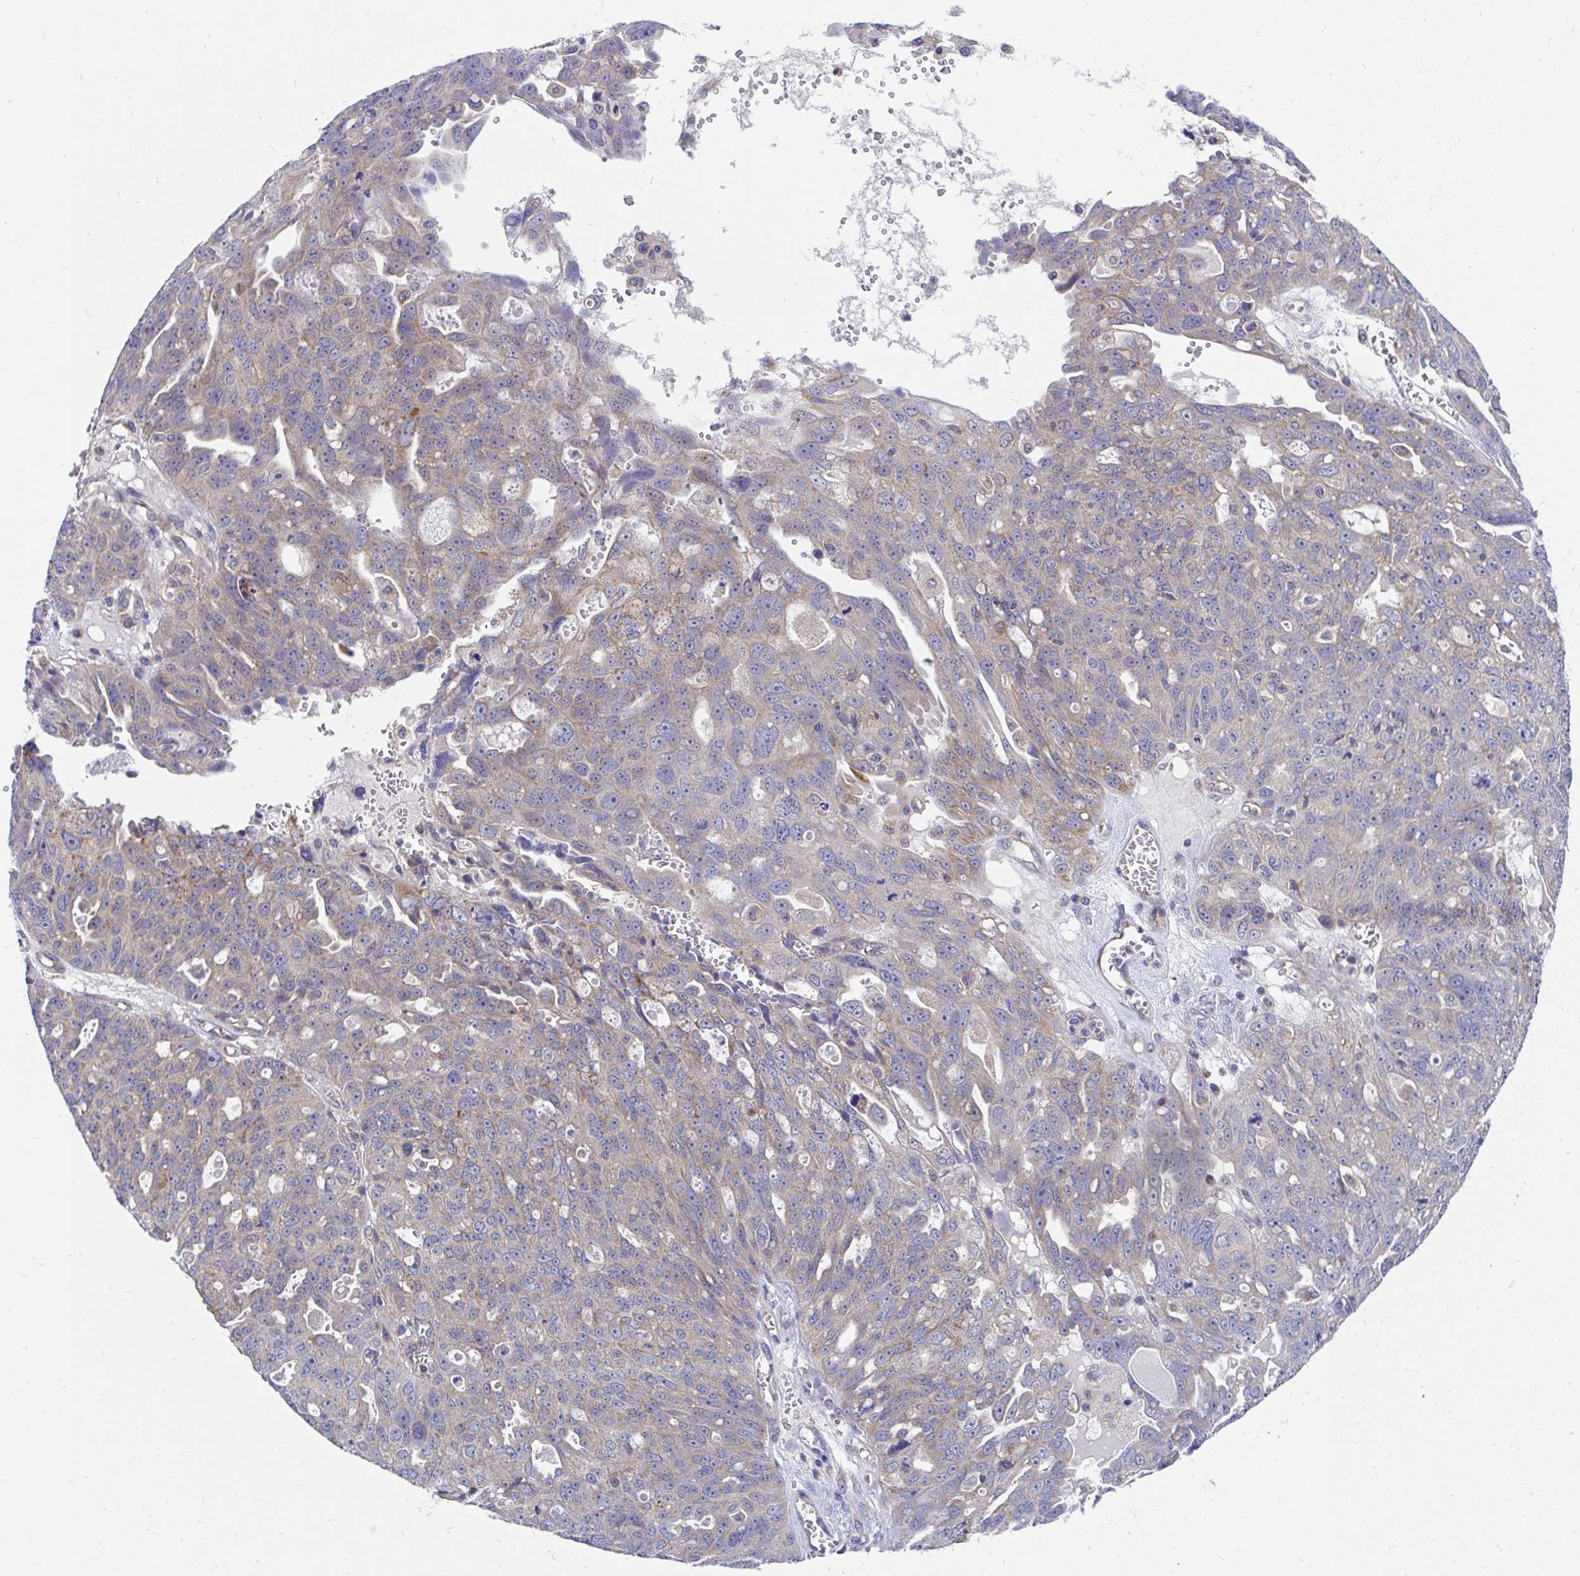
{"staining": {"intensity": "weak", "quantity": "25%-75%", "location": "cytoplasmic/membranous"}, "tissue": "ovarian cancer", "cell_type": "Tumor cells", "image_type": "cancer", "snomed": [{"axis": "morphology", "description": "Carcinoma, endometroid"}, {"axis": "topography", "description": "Ovary"}], "caption": "Immunohistochemical staining of human ovarian cancer displays weak cytoplasmic/membranous protein staining in approximately 25%-75% of tumor cells.", "gene": "FHIP1B", "patient": {"sex": "female", "age": 70}}